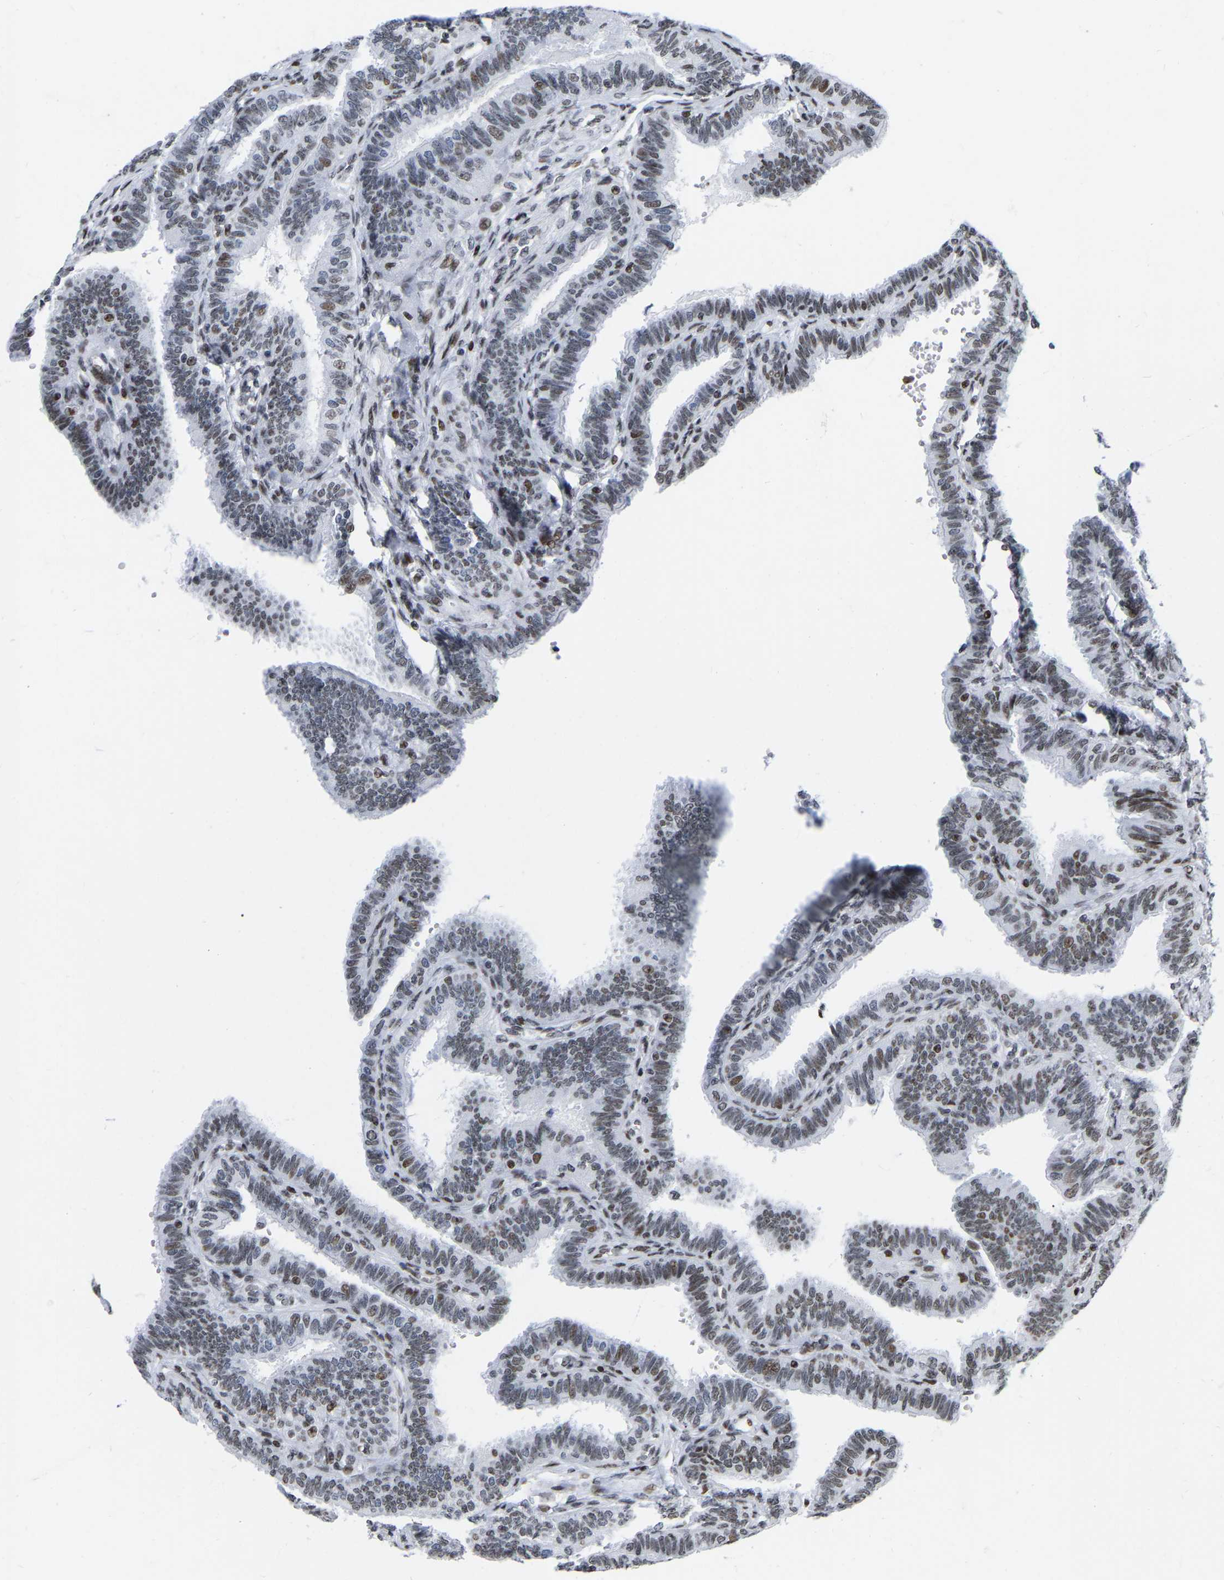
{"staining": {"intensity": "moderate", "quantity": ">75%", "location": "nuclear"}, "tissue": "fallopian tube", "cell_type": "Glandular cells", "image_type": "normal", "snomed": [{"axis": "morphology", "description": "Normal tissue, NOS"}, {"axis": "topography", "description": "Fallopian tube"}, {"axis": "topography", "description": "Placenta"}], "caption": "Fallopian tube stained for a protein reveals moderate nuclear positivity in glandular cells. (brown staining indicates protein expression, while blue staining denotes nuclei).", "gene": "PRCC", "patient": {"sex": "female", "age": 34}}